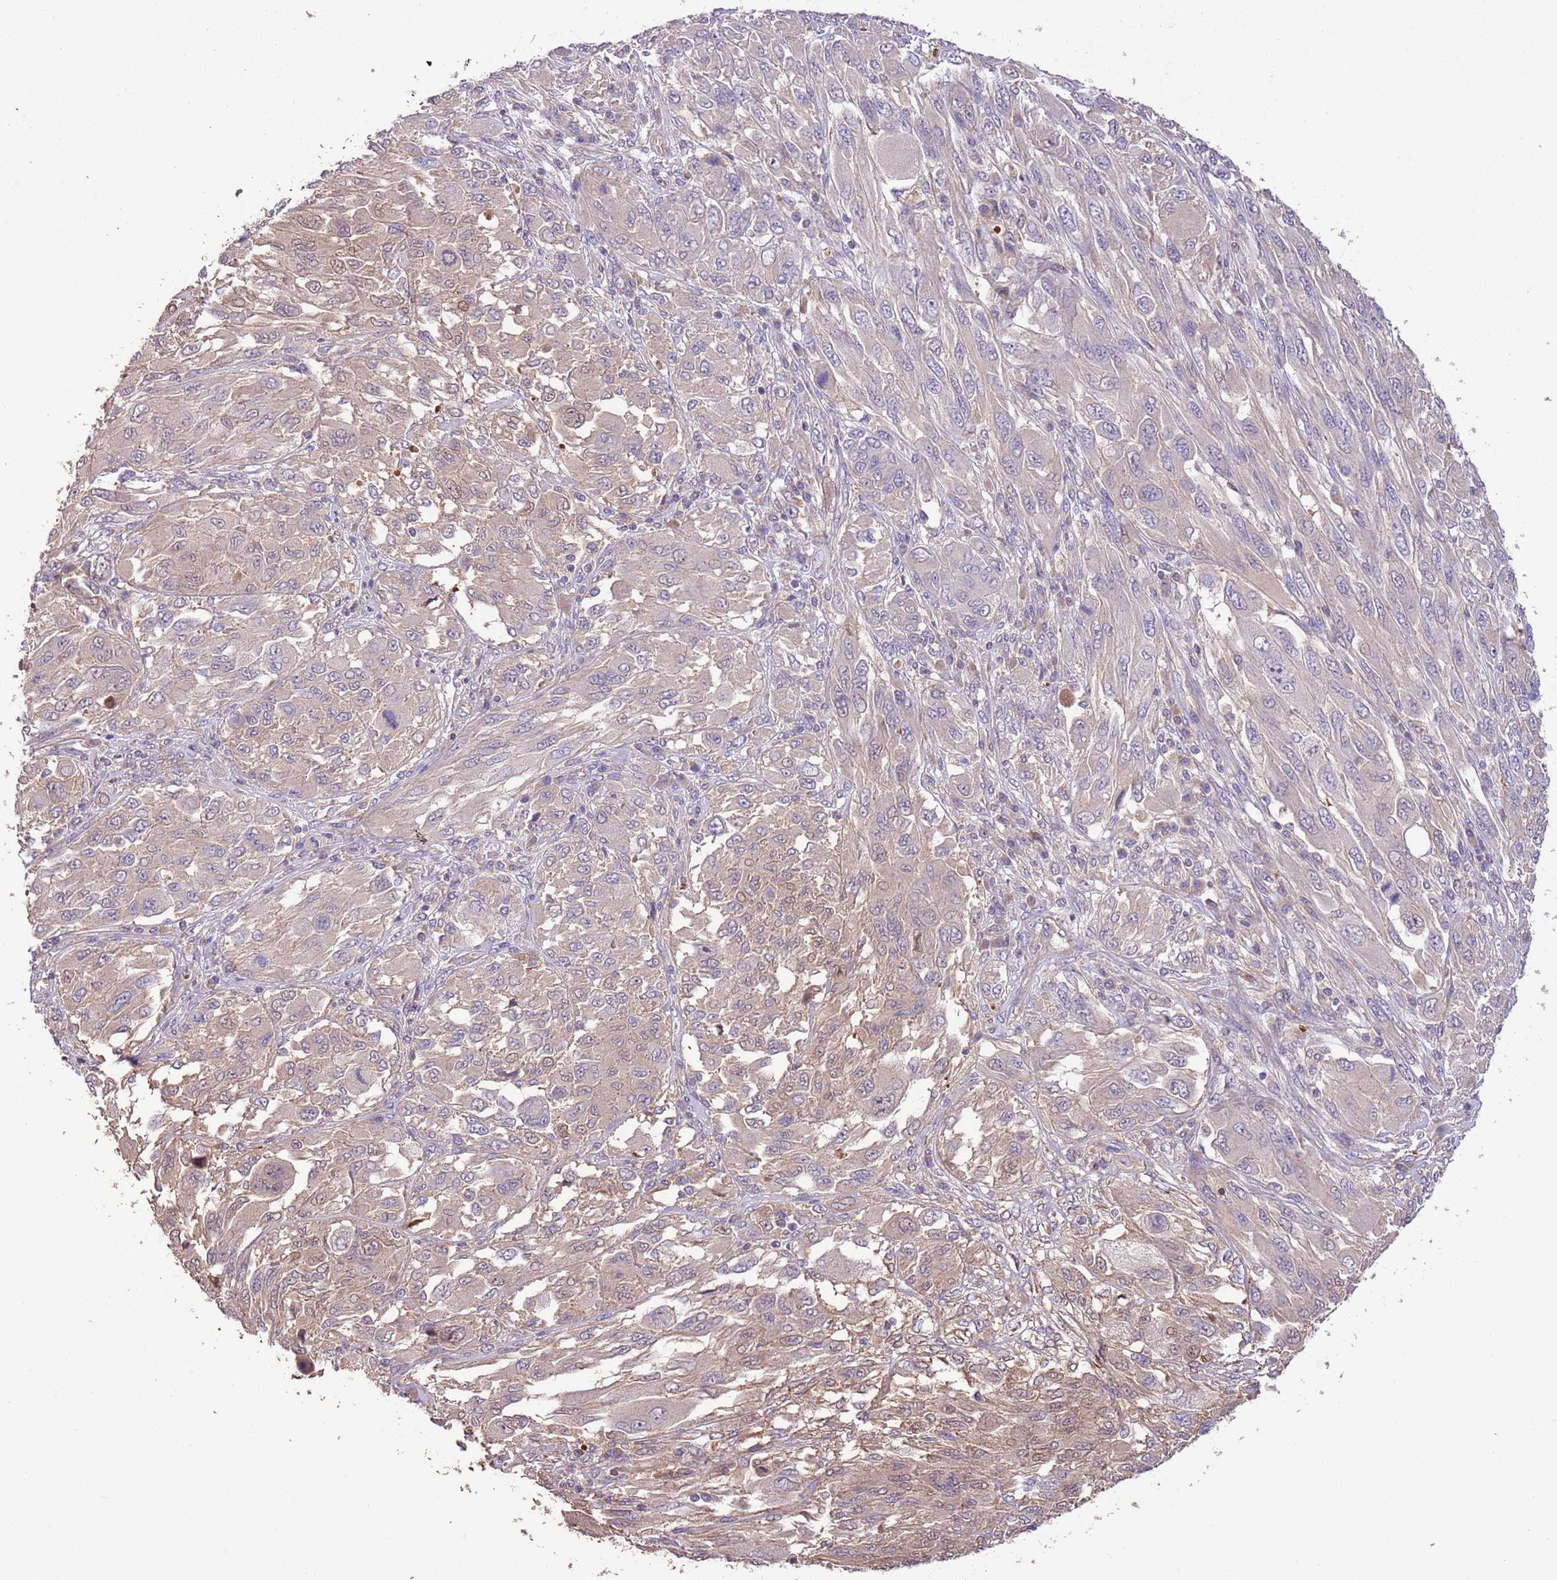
{"staining": {"intensity": "weak", "quantity": "<25%", "location": "cytoplasmic/membranous"}, "tissue": "melanoma", "cell_type": "Tumor cells", "image_type": "cancer", "snomed": [{"axis": "morphology", "description": "Malignant melanoma, NOS"}, {"axis": "topography", "description": "Skin"}], "caption": "High power microscopy image of an IHC micrograph of malignant melanoma, revealing no significant staining in tumor cells.", "gene": "FAM89B", "patient": {"sex": "female", "age": 91}}